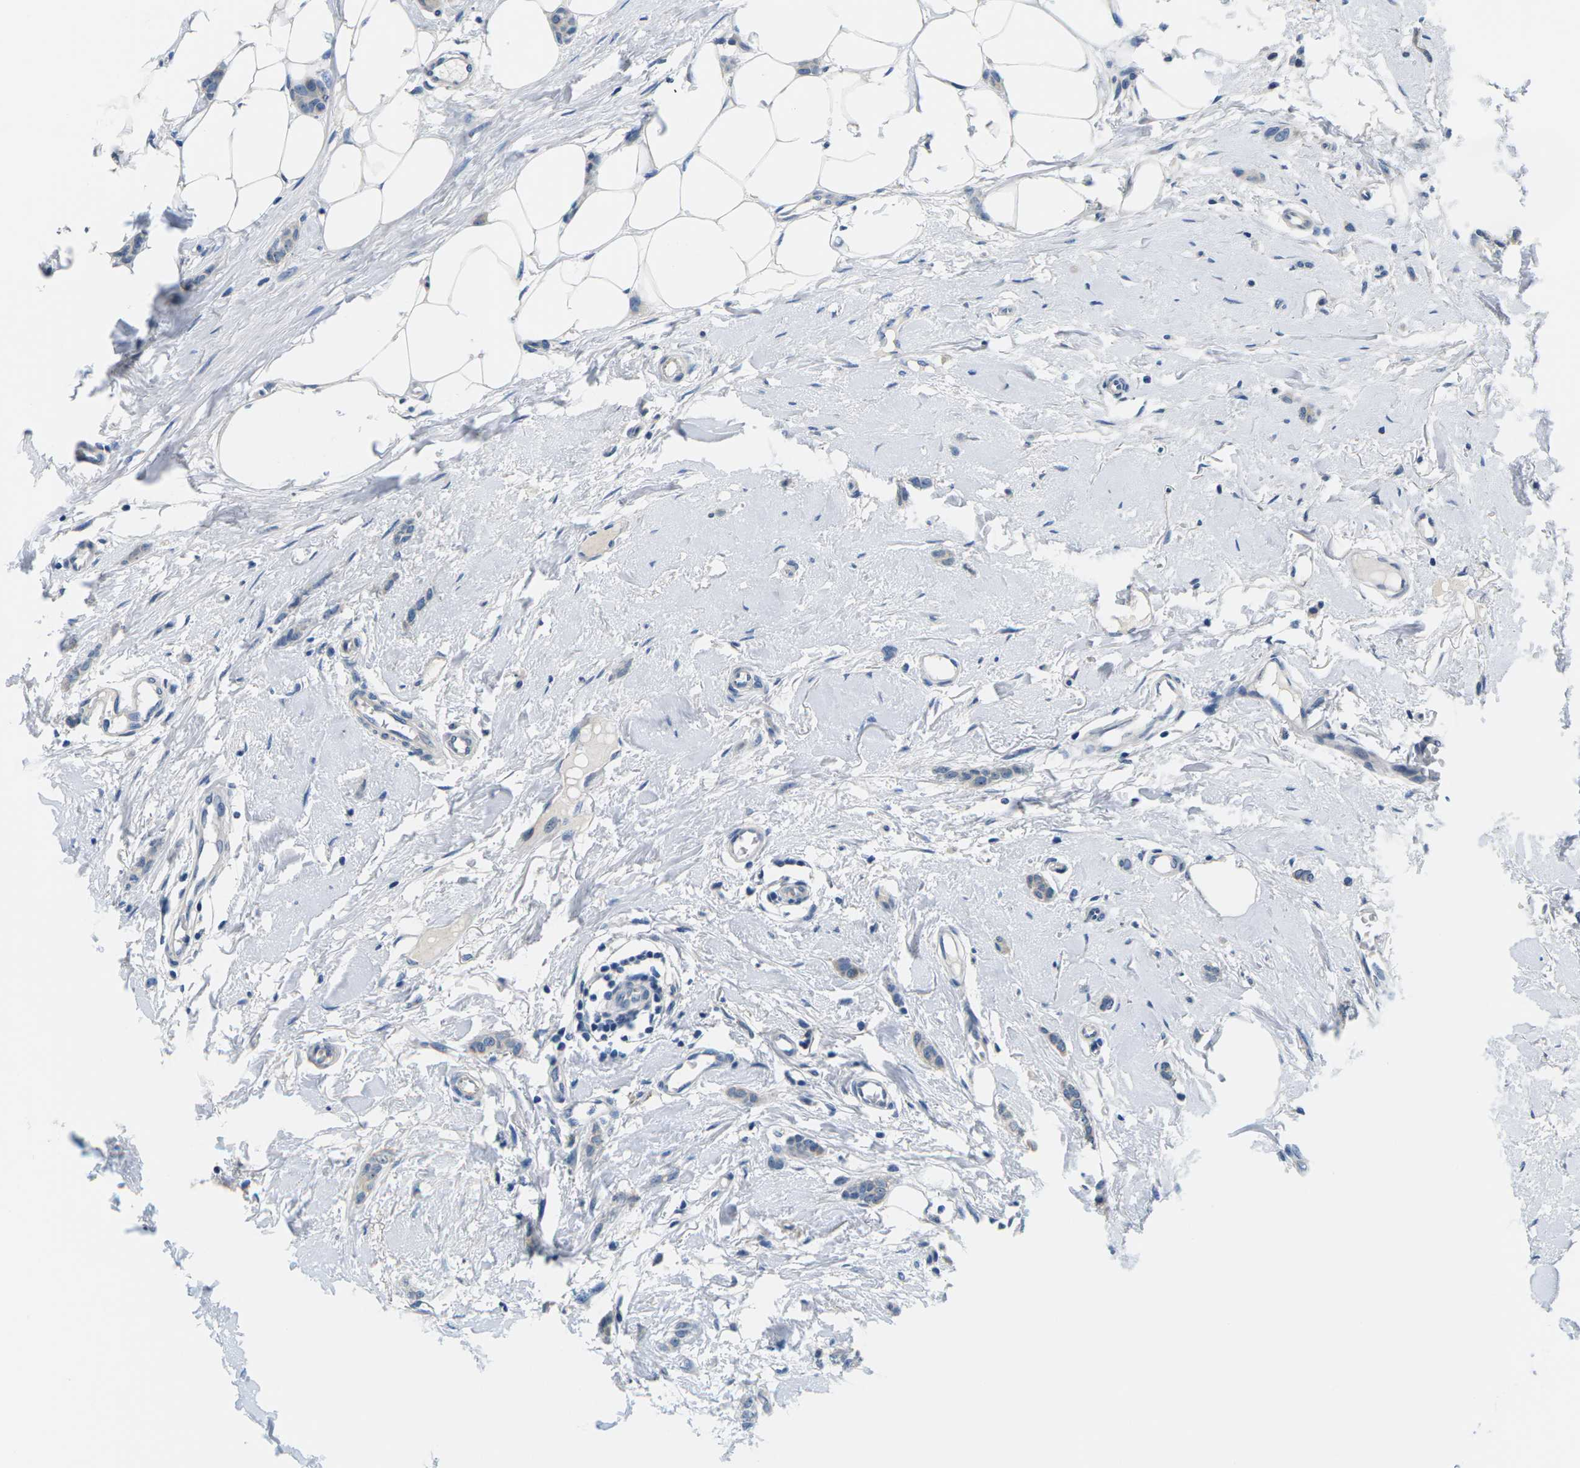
{"staining": {"intensity": "negative", "quantity": "none", "location": "none"}, "tissue": "breast cancer", "cell_type": "Tumor cells", "image_type": "cancer", "snomed": [{"axis": "morphology", "description": "Lobular carcinoma"}, {"axis": "topography", "description": "Skin"}, {"axis": "topography", "description": "Breast"}], "caption": "IHC micrograph of breast lobular carcinoma stained for a protein (brown), which exhibits no staining in tumor cells.", "gene": "TSPAN2", "patient": {"sex": "female", "age": 46}}